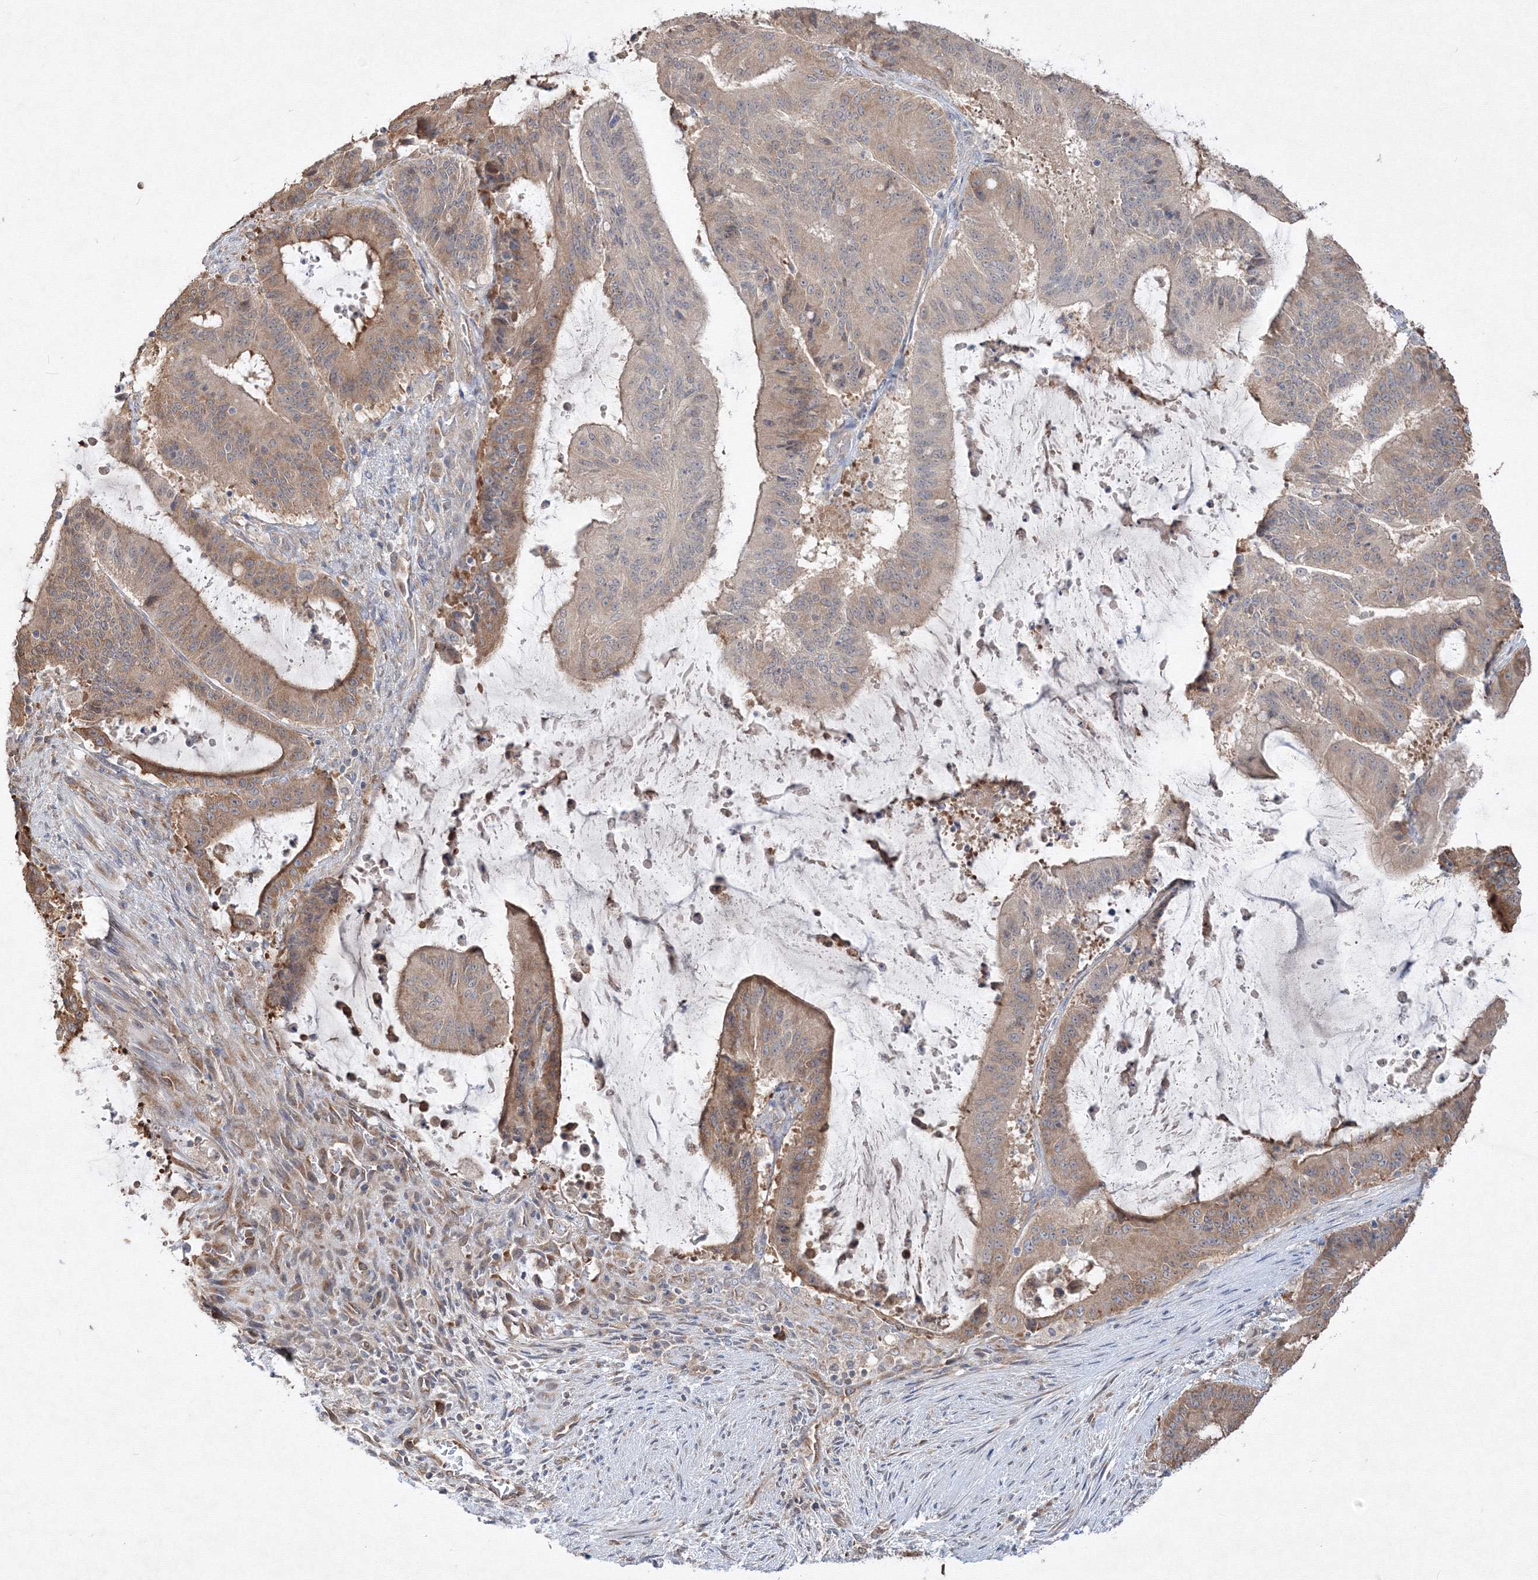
{"staining": {"intensity": "moderate", "quantity": ">75%", "location": "cytoplasmic/membranous"}, "tissue": "liver cancer", "cell_type": "Tumor cells", "image_type": "cancer", "snomed": [{"axis": "morphology", "description": "Normal tissue, NOS"}, {"axis": "morphology", "description": "Cholangiocarcinoma"}, {"axis": "topography", "description": "Liver"}, {"axis": "topography", "description": "Peripheral nerve tissue"}], "caption": "A high-resolution photomicrograph shows immunohistochemistry (IHC) staining of cholangiocarcinoma (liver), which demonstrates moderate cytoplasmic/membranous positivity in about >75% of tumor cells.", "gene": "FBXL8", "patient": {"sex": "female", "age": 73}}